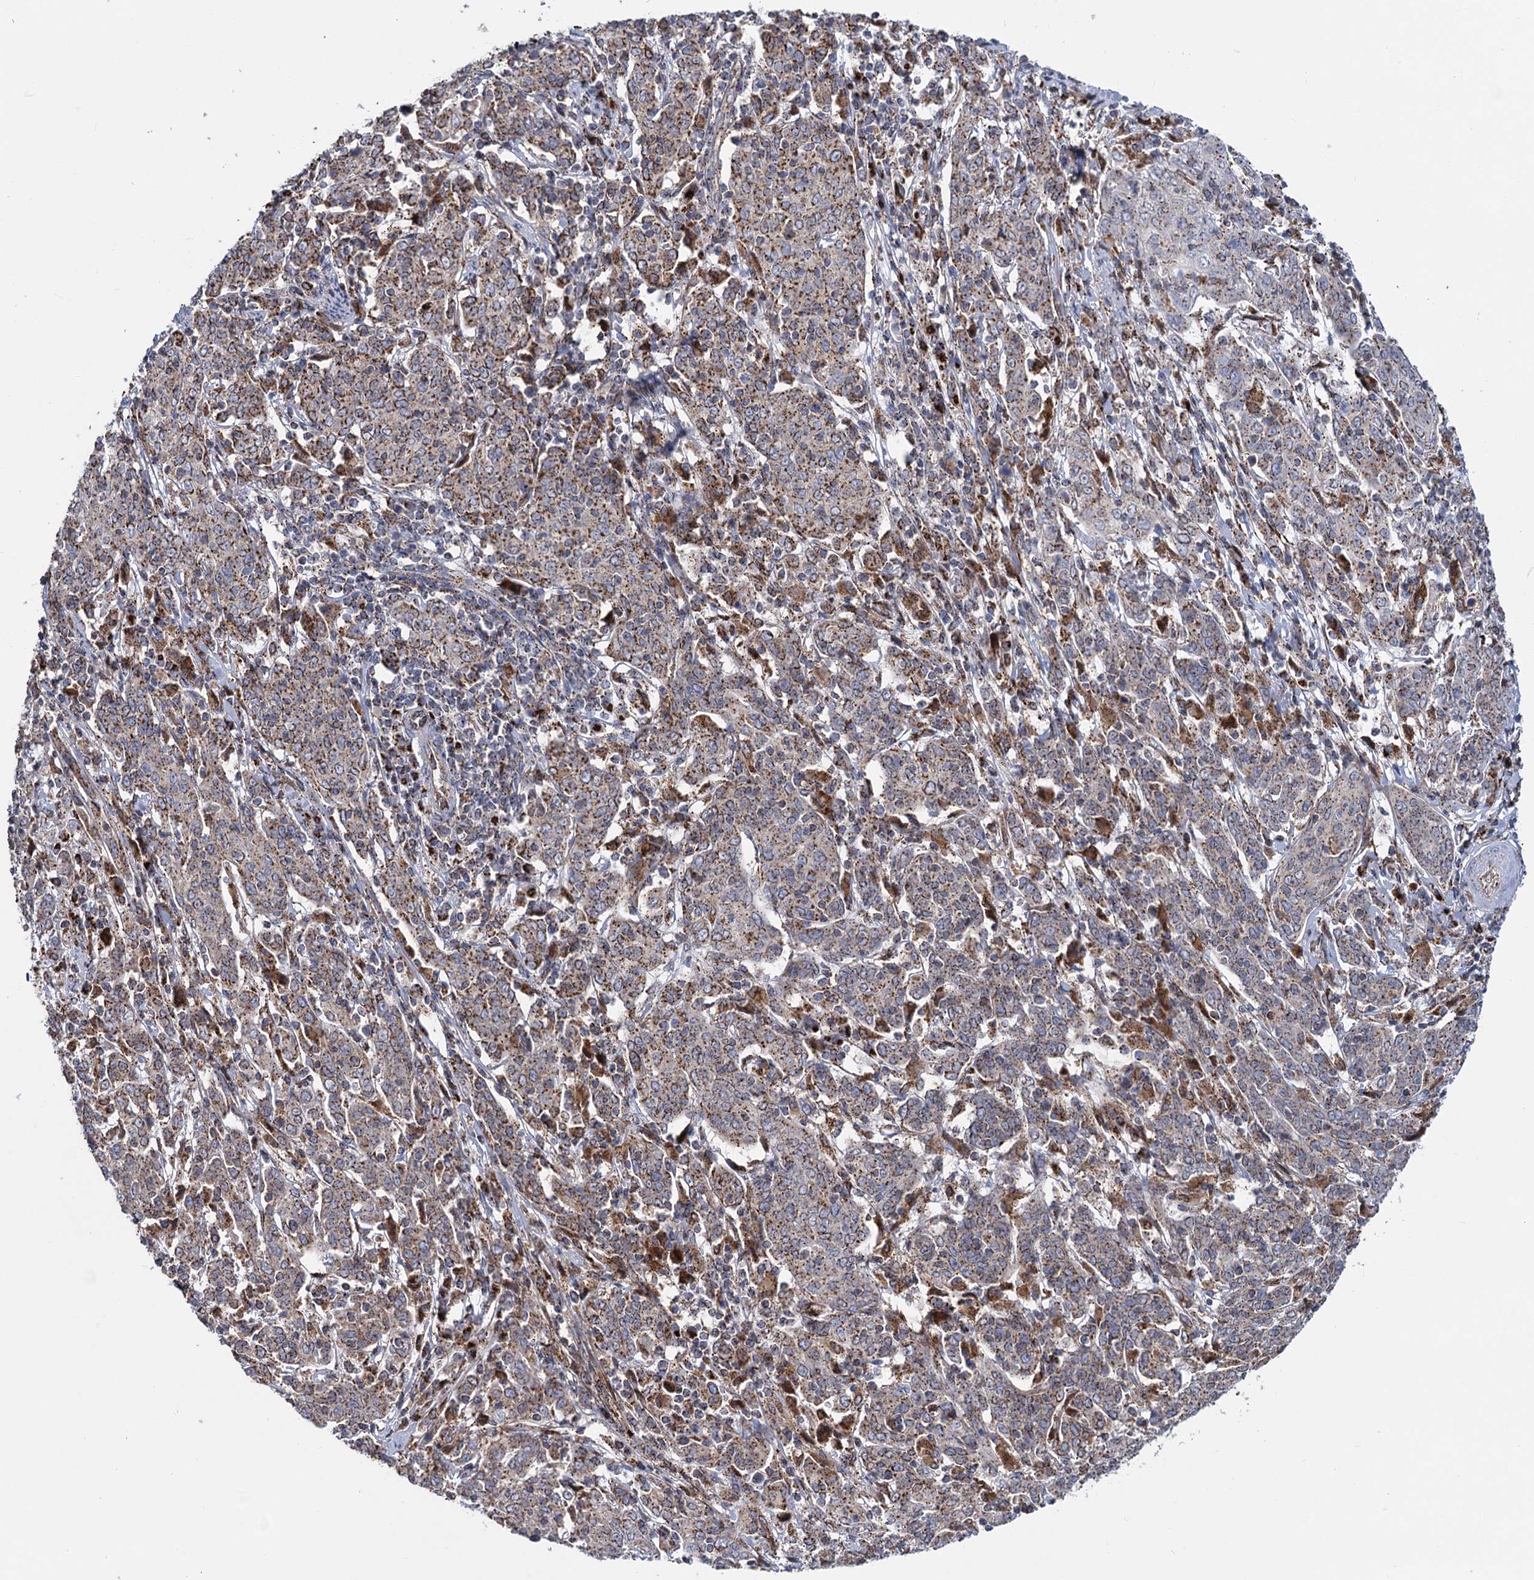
{"staining": {"intensity": "moderate", "quantity": ">75%", "location": "cytoplasmic/membranous"}, "tissue": "cervical cancer", "cell_type": "Tumor cells", "image_type": "cancer", "snomed": [{"axis": "morphology", "description": "Squamous cell carcinoma, NOS"}, {"axis": "topography", "description": "Cervix"}], "caption": "Tumor cells display moderate cytoplasmic/membranous positivity in approximately >75% of cells in cervical cancer (squamous cell carcinoma).", "gene": "SUPT20H", "patient": {"sex": "female", "age": 67}}